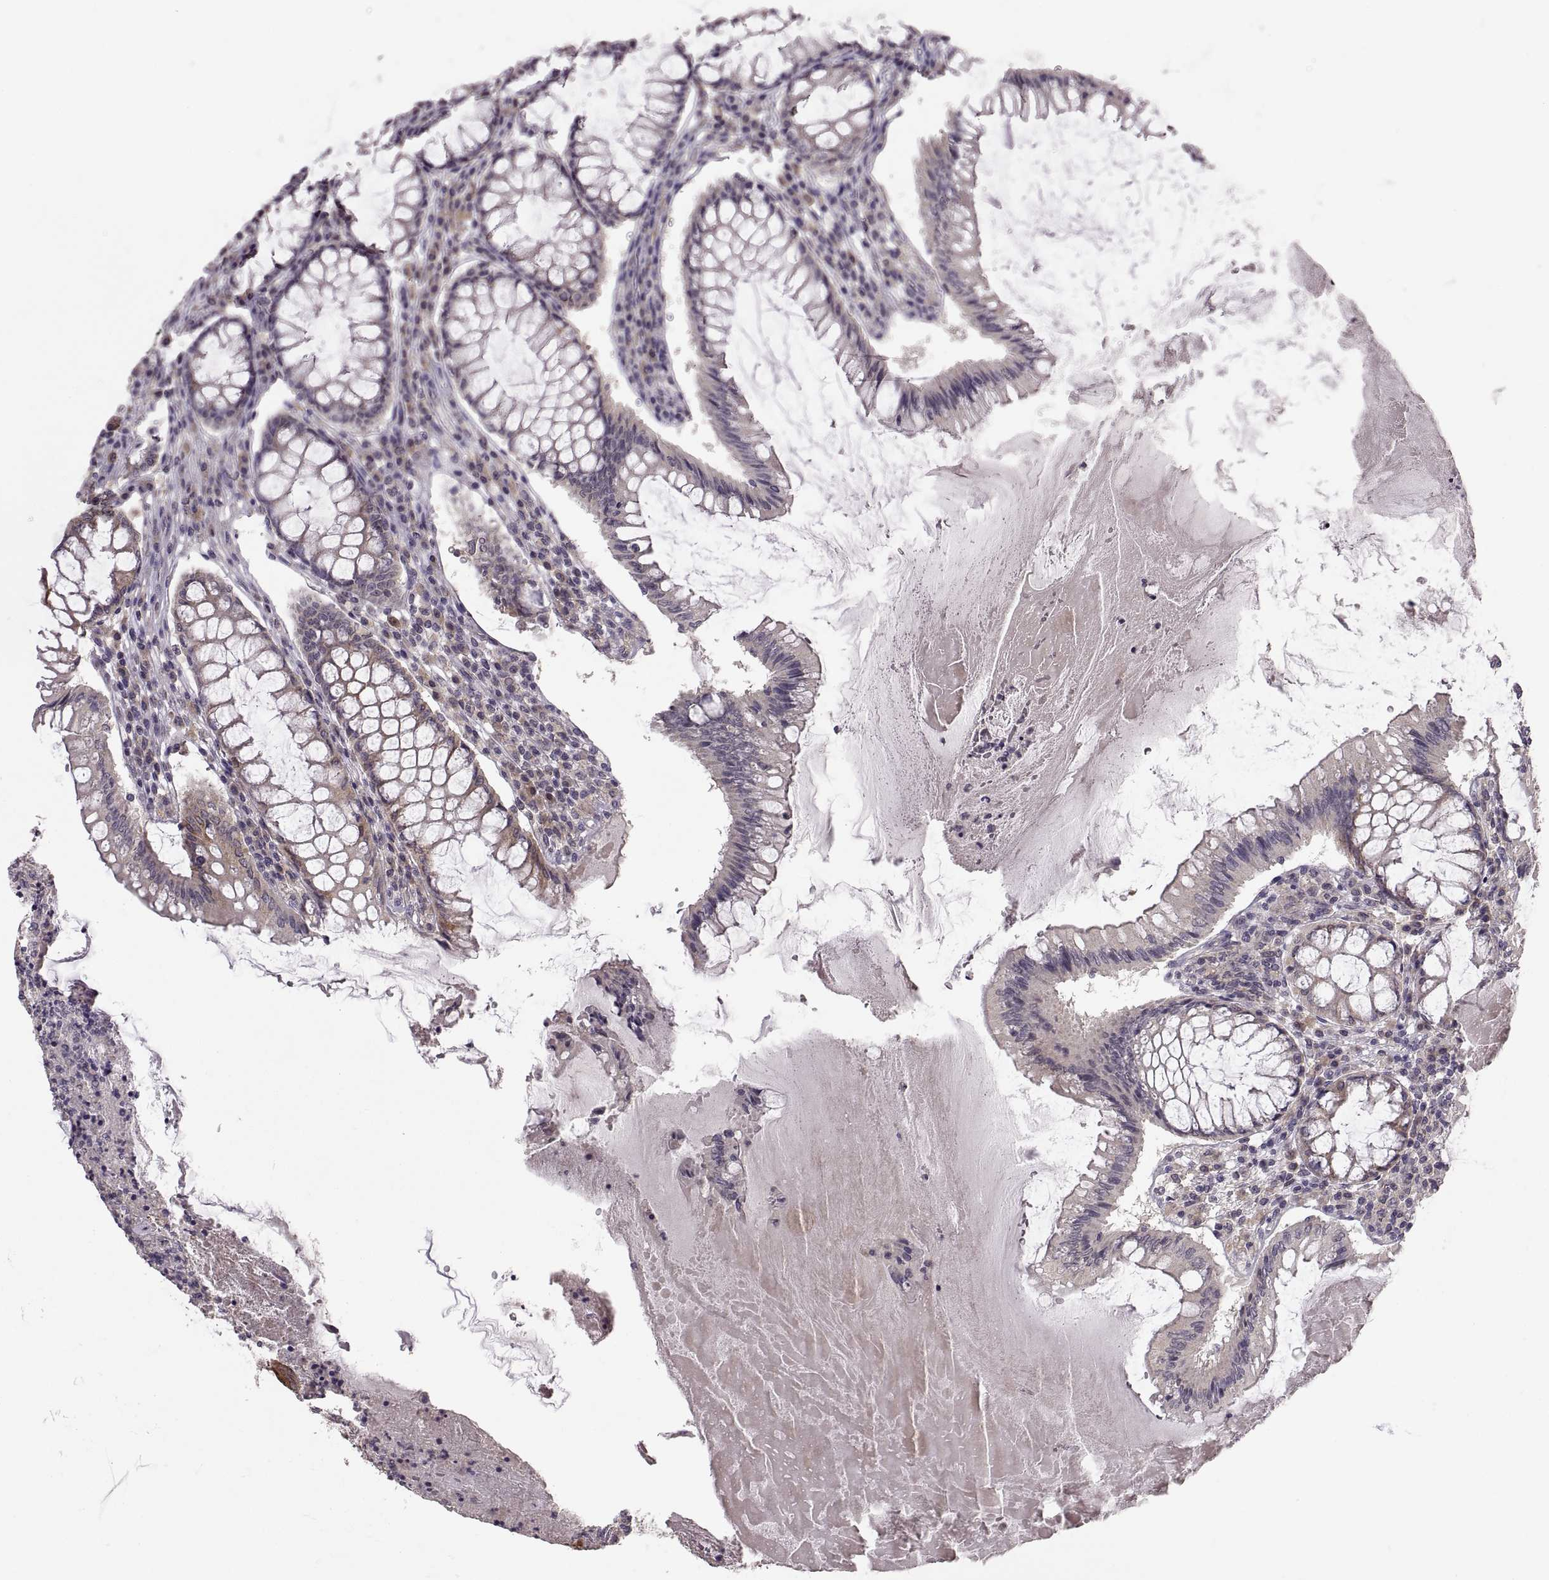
{"staining": {"intensity": "moderate", "quantity": "<25%", "location": "cytoplasmic/membranous"}, "tissue": "colorectal cancer", "cell_type": "Tumor cells", "image_type": "cancer", "snomed": [{"axis": "morphology", "description": "Adenocarcinoma, NOS"}, {"axis": "topography", "description": "Colon"}], "caption": "Adenocarcinoma (colorectal) was stained to show a protein in brown. There is low levels of moderate cytoplasmic/membranous staining in about <25% of tumor cells.", "gene": "HMGCR", "patient": {"sex": "female", "age": 70}}